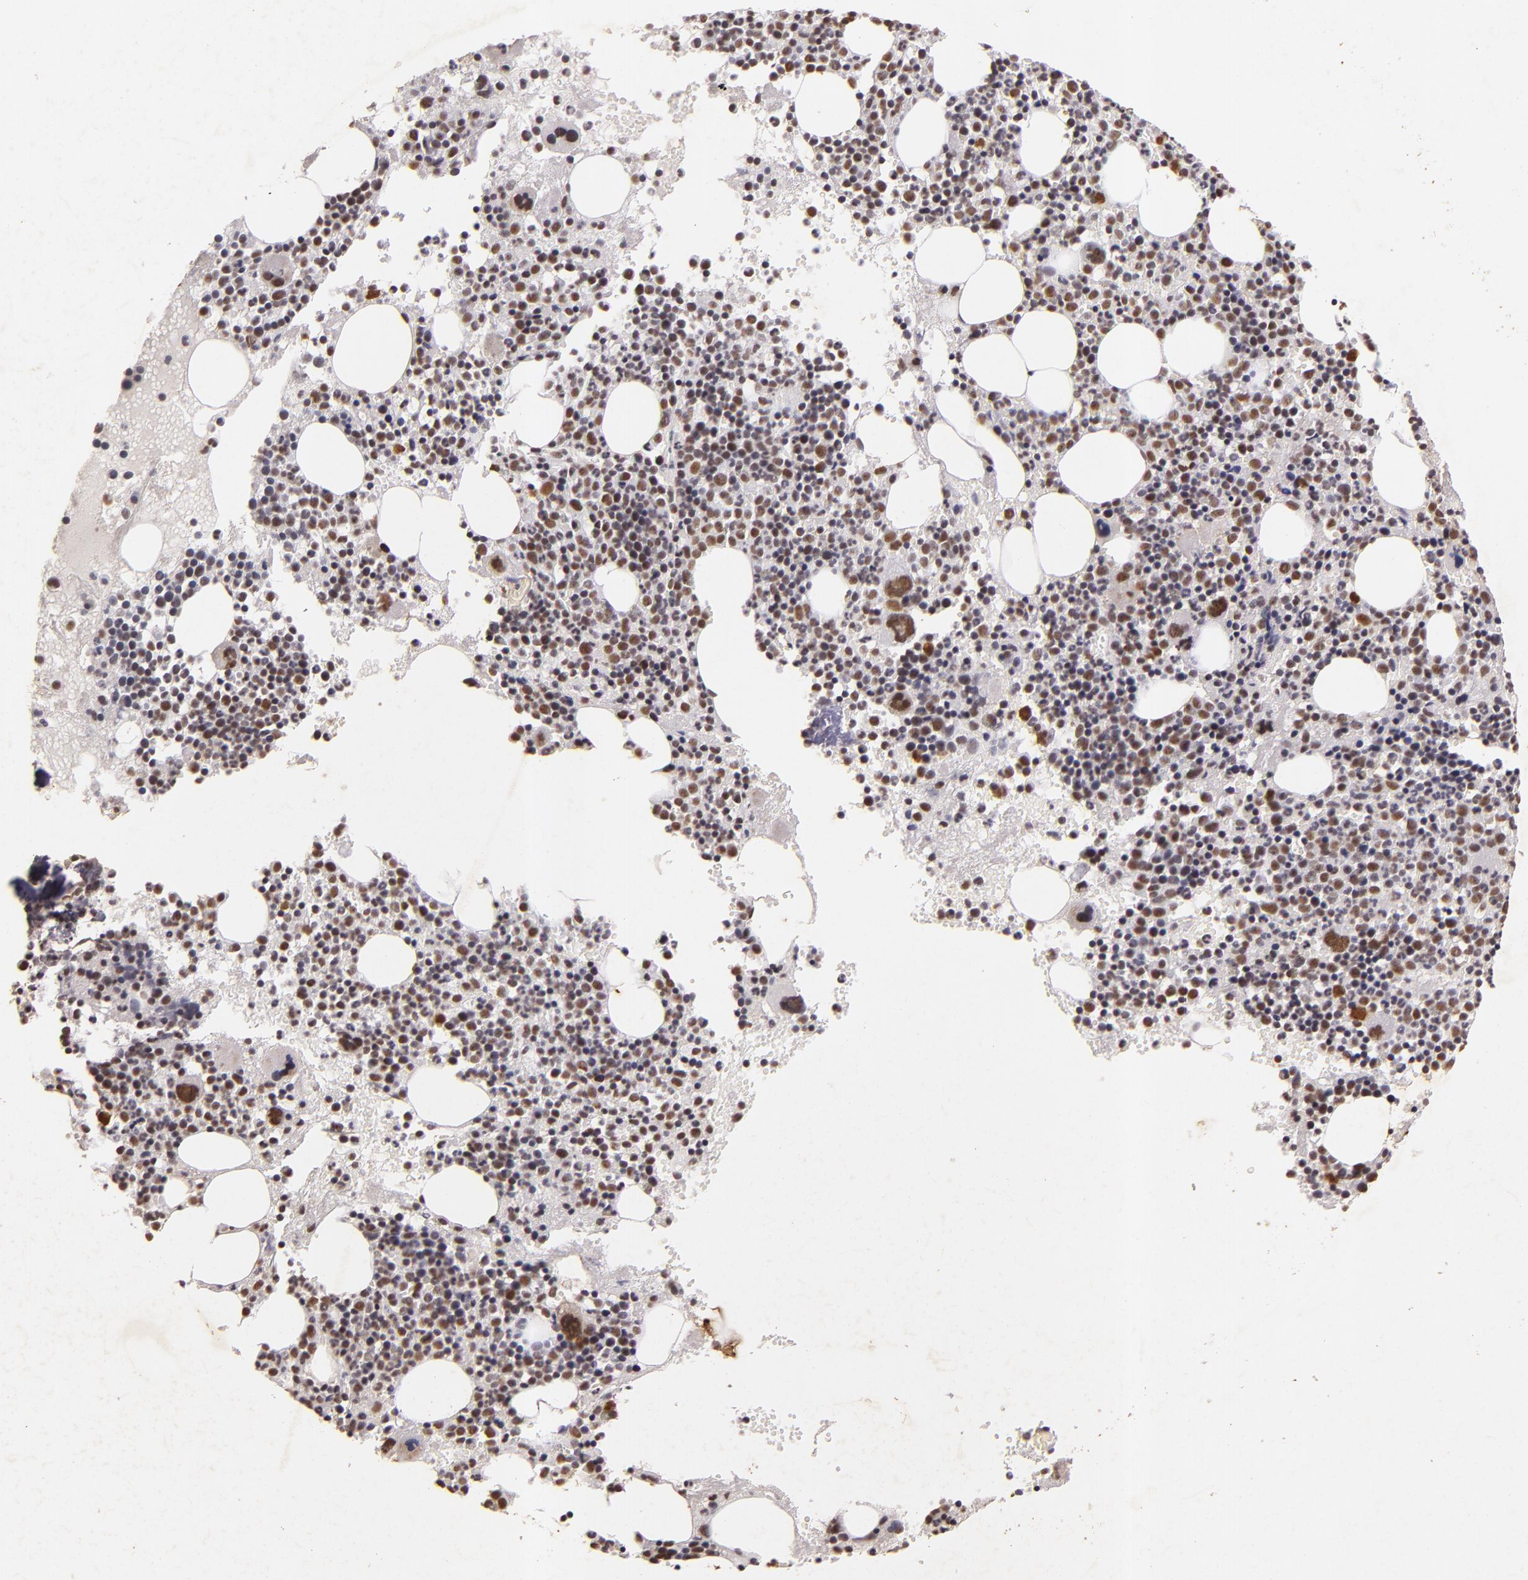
{"staining": {"intensity": "weak", "quantity": "25%-75%", "location": "nuclear"}, "tissue": "bone marrow", "cell_type": "Hematopoietic cells", "image_type": "normal", "snomed": [{"axis": "morphology", "description": "Normal tissue, NOS"}, {"axis": "topography", "description": "Bone marrow"}], "caption": "Immunohistochemical staining of unremarkable bone marrow exhibits 25%-75% levels of weak nuclear protein expression in about 25%-75% of hematopoietic cells. (brown staining indicates protein expression, while blue staining denotes nuclei).", "gene": "CBX3", "patient": {"sex": "male", "age": 34}}